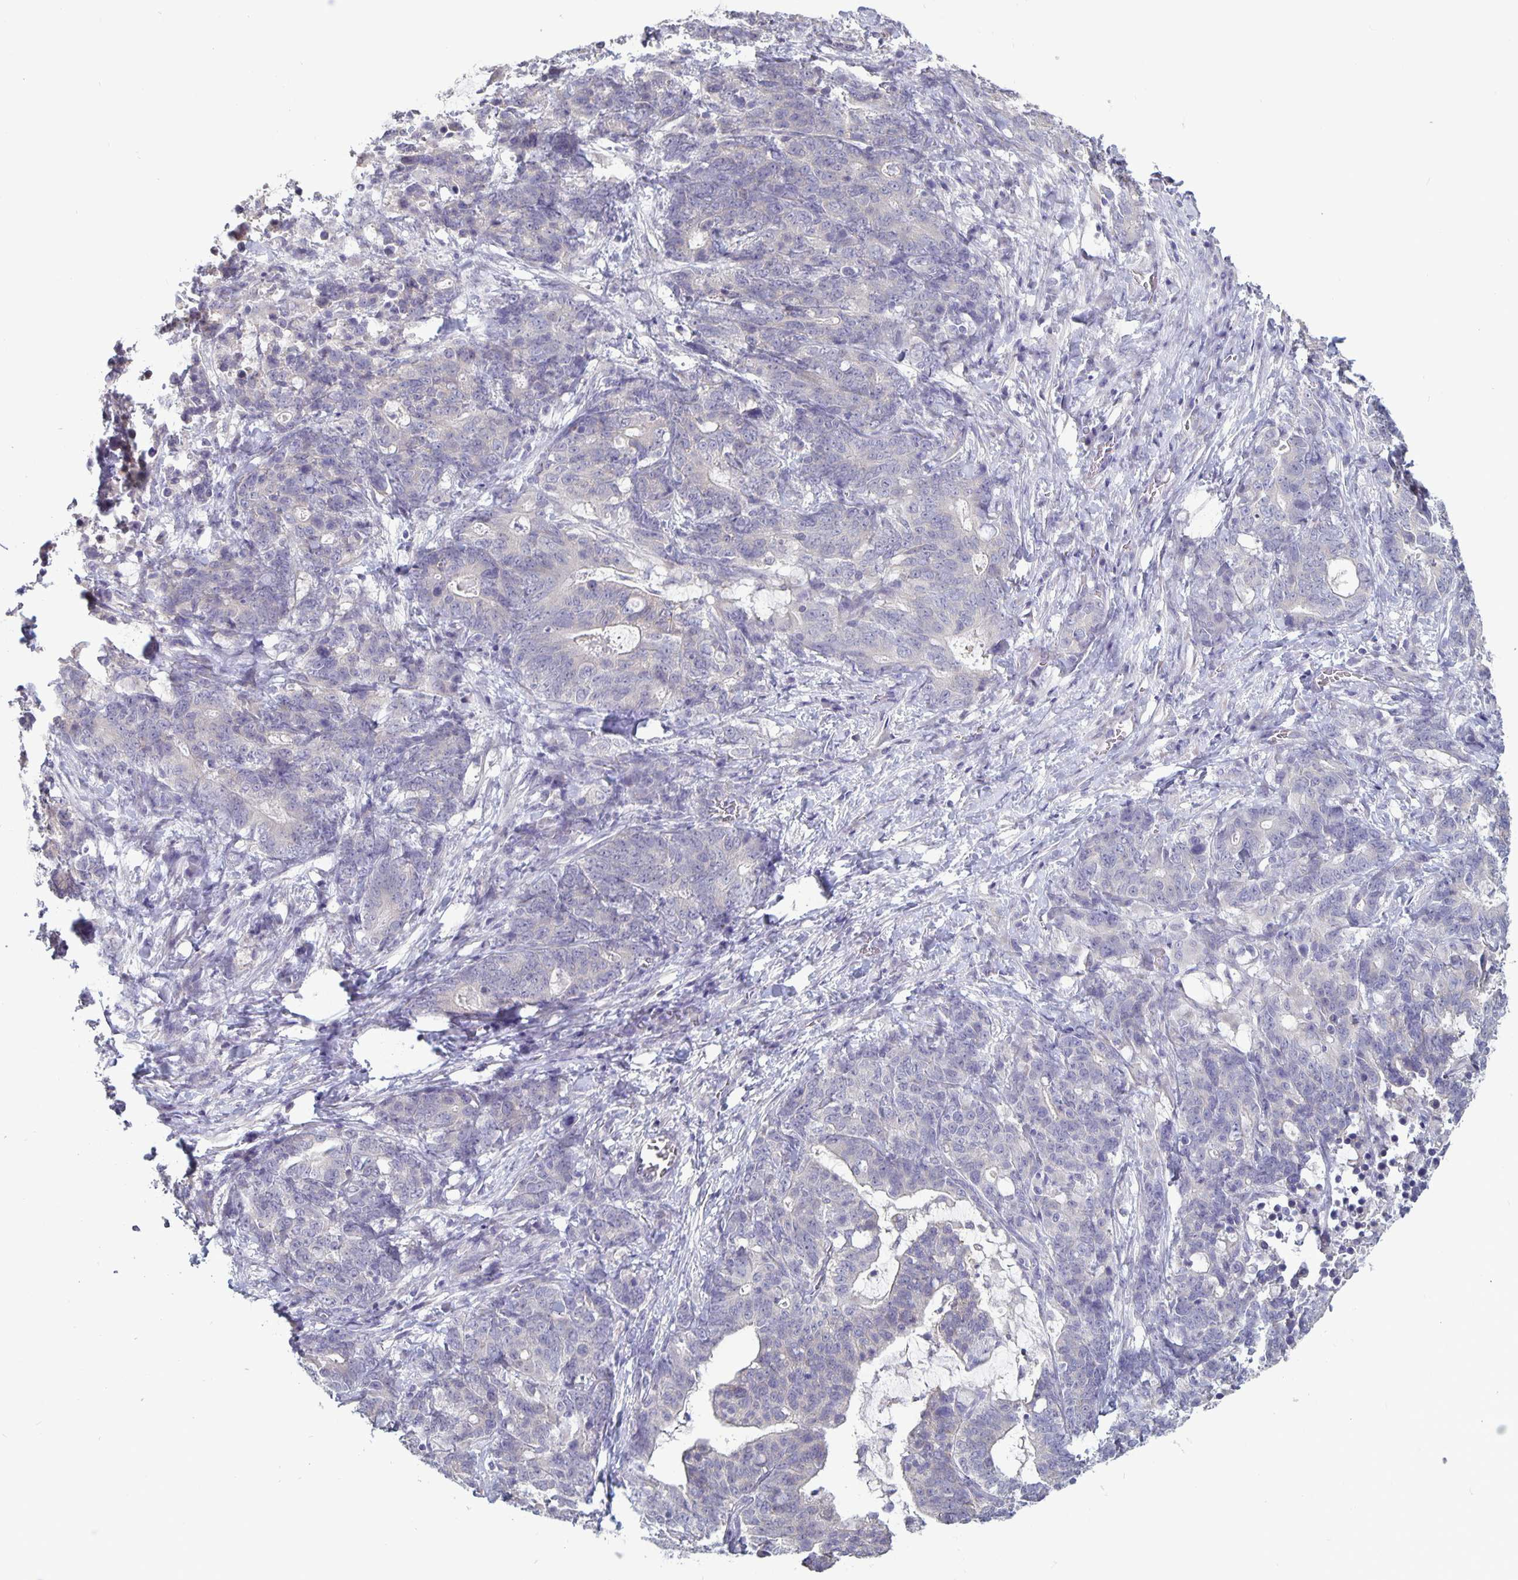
{"staining": {"intensity": "negative", "quantity": "none", "location": "none"}, "tissue": "stomach cancer", "cell_type": "Tumor cells", "image_type": "cancer", "snomed": [{"axis": "morphology", "description": "Normal tissue, NOS"}, {"axis": "morphology", "description": "Adenocarcinoma, NOS"}, {"axis": "topography", "description": "Stomach"}], "caption": "Immunohistochemistry photomicrograph of human adenocarcinoma (stomach) stained for a protein (brown), which exhibits no staining in tumor cells.", "gene": "PLCB3", "patient": {"sex": "female", "age": 64}}